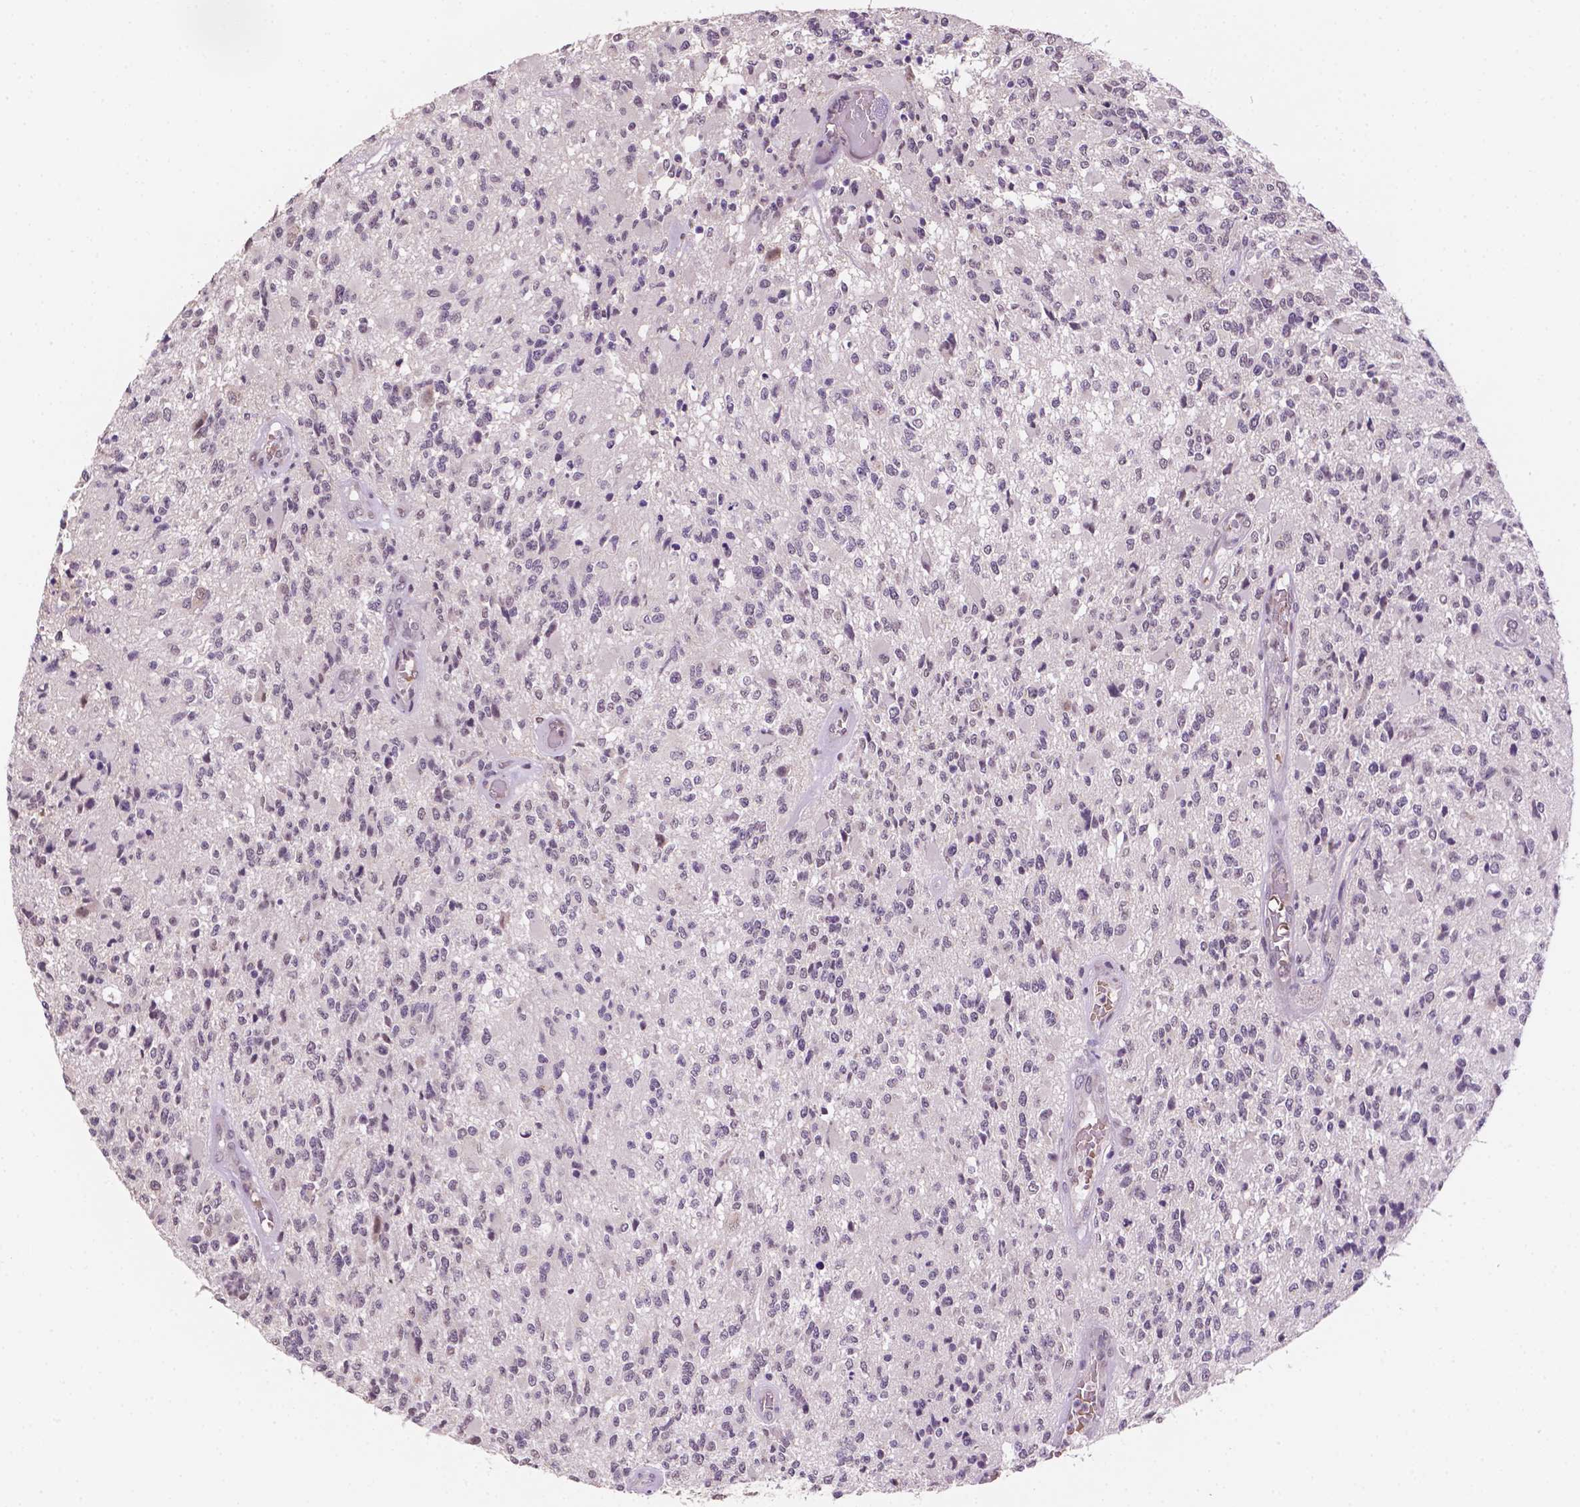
{"staining": {"intensity": "negative", "quantity": "none", "location": "none"}, "tissue": "glioma", "cell_type": "Tumor cells", "image_type": "cancer", "snomed": [{"axis": "morphology", "description": "Glioma, malignant, High grade"}, {"axis": "topography", "description": "Brain"}], "caption": "DAB immunohistochemical staining of human glioma exhibits no significant staining in tumor cells.", "gene": "SHLD3", "patient": {"sex": "female", "age": 63}}